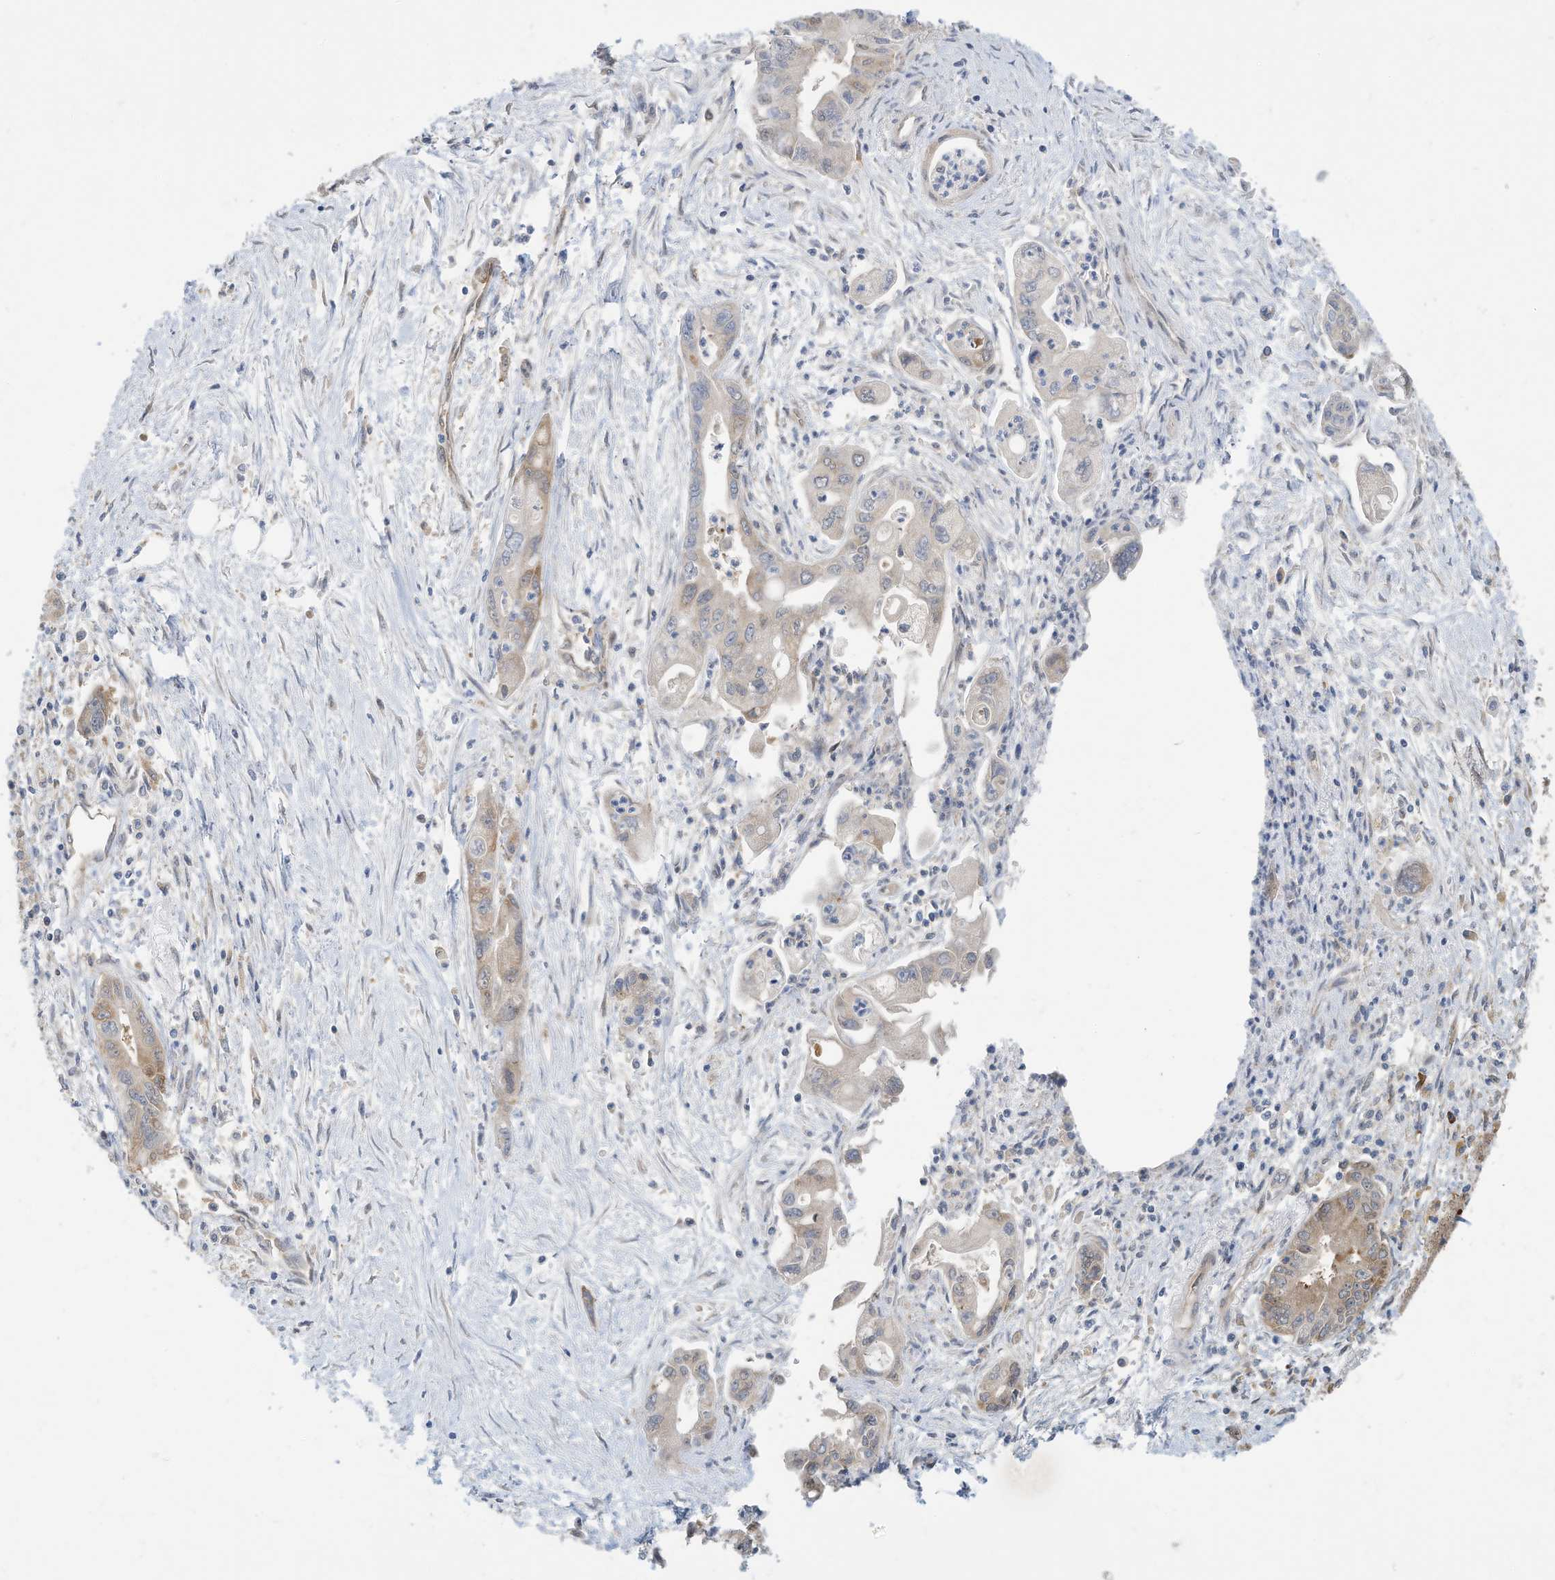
{"staining": {"intensity": "weak", "quantity": "<25%", "location": "cytoplasmic/membranous"}, "tissue": "pancreatic cancer", "cell_type": "Tumor cells", "image_type": "cancer", "snomed": [{"axis": "morphology", "description": "Adenocarcinoma, NOS"}, {"axis": "topography", "description": "Pancreas"}], "caption": "High magnification brightfield microscopy of pancreatic cancer (adenocarcinoma) stained with DAB (brown) and counterstained with hematoxylin (blue): tumor cells show no significant expression. The staining was performed using DAB to visualize the protein expression in brown, while the nuclei were stained in blue with hematoxylin (Magnification: 20x).", "gene": "USE1", "patient": {"sex": "male", "age": 70}}